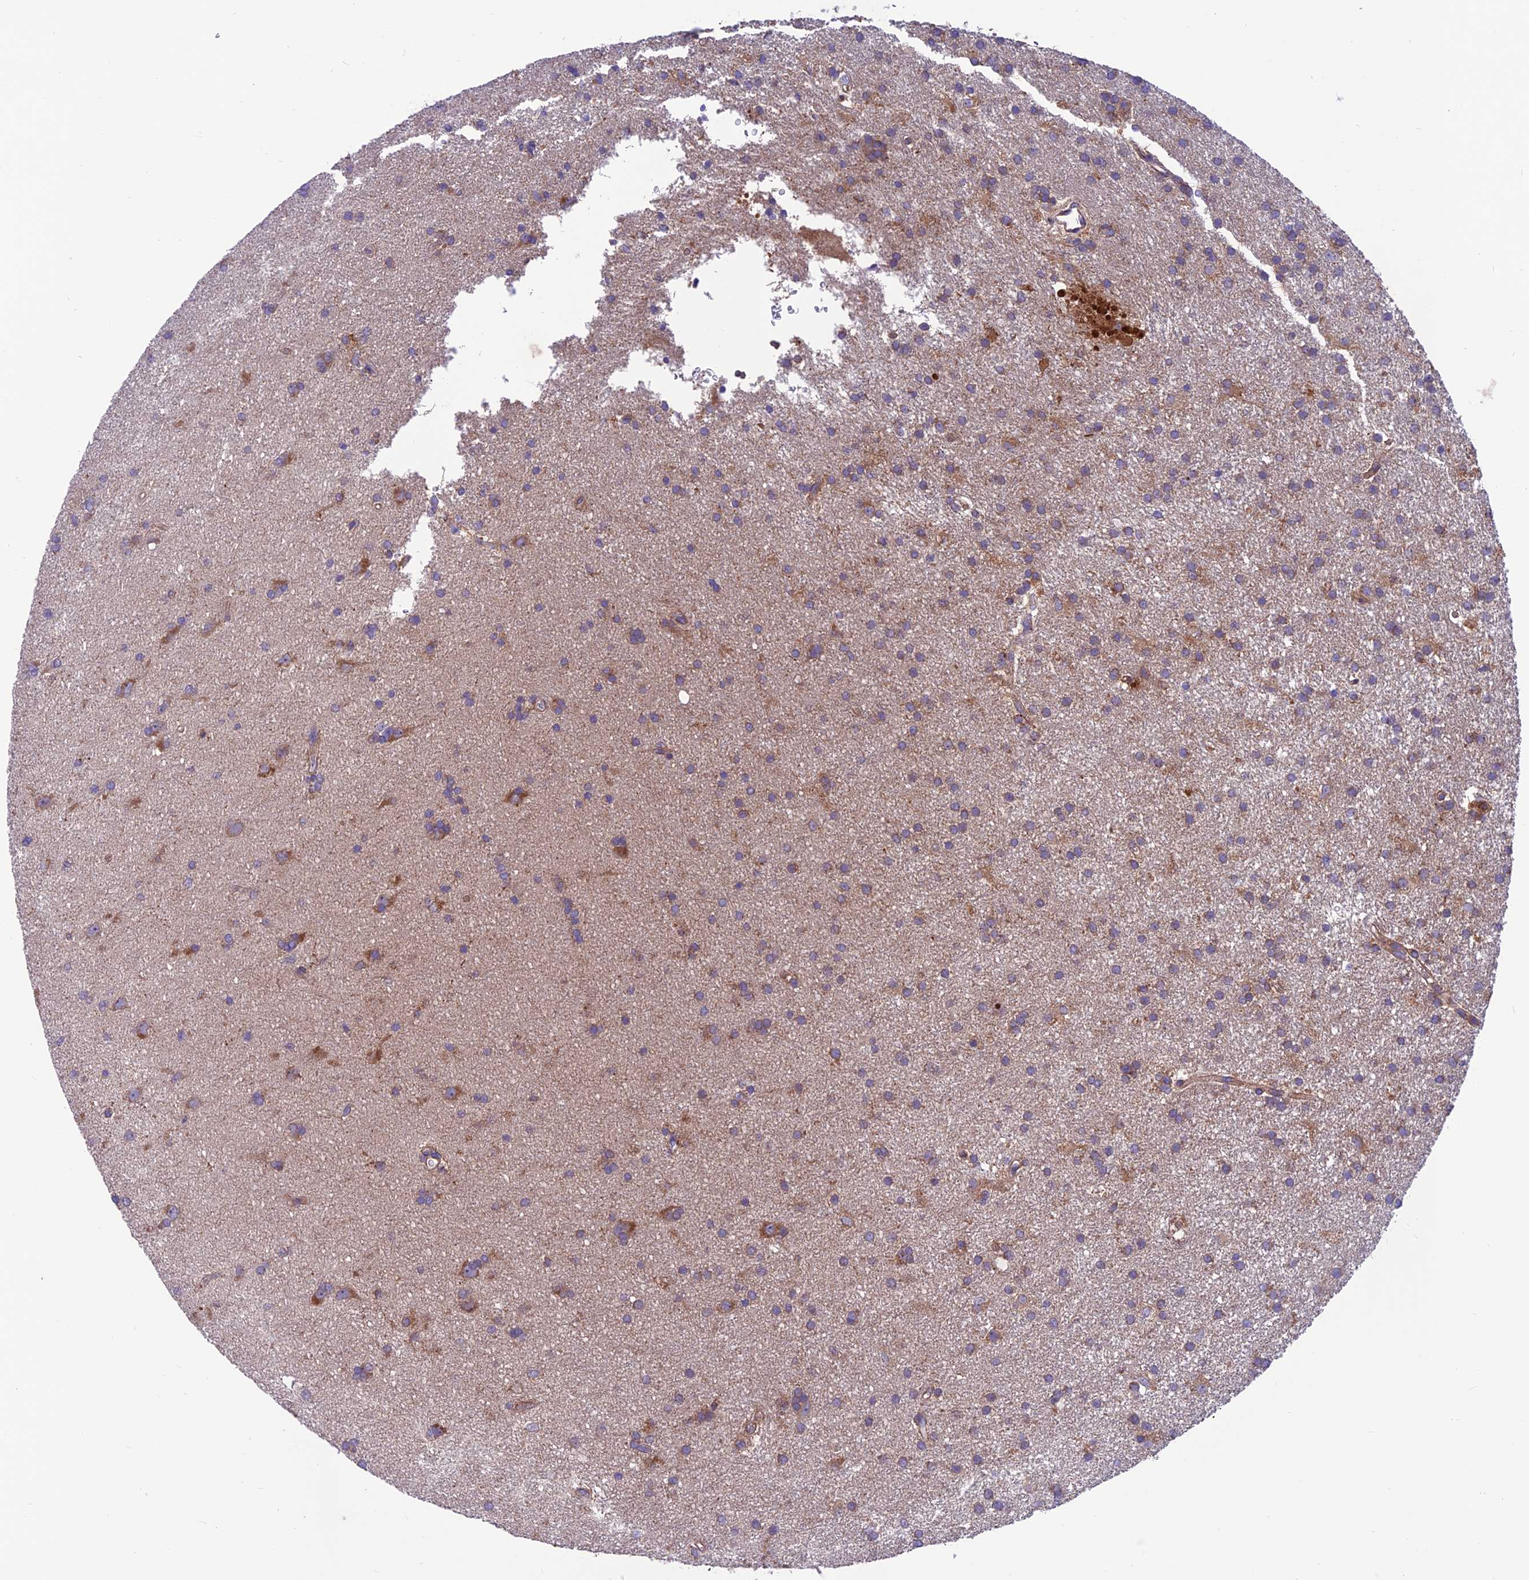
{"staining": {"intensity": "weak", "quantity": "25%-75%", "location": "cytoplasmic/membranous"}, "tissue": "glioma", "cell_type": "Tumor cells", "image_type": "cancer", "snomed": [{"axis": "morphology", "description": "Glioma, malignant, Low grade"}, {"axis": "topography", "description": "Brain"}], "caption": "Protein expression analysis of human glioma reveals weak cytoplasmic/membranous staining in about 25%-75% of tumor cells.", "gene": "VPS16", "patient": {"sex": "male", "age": 66}}